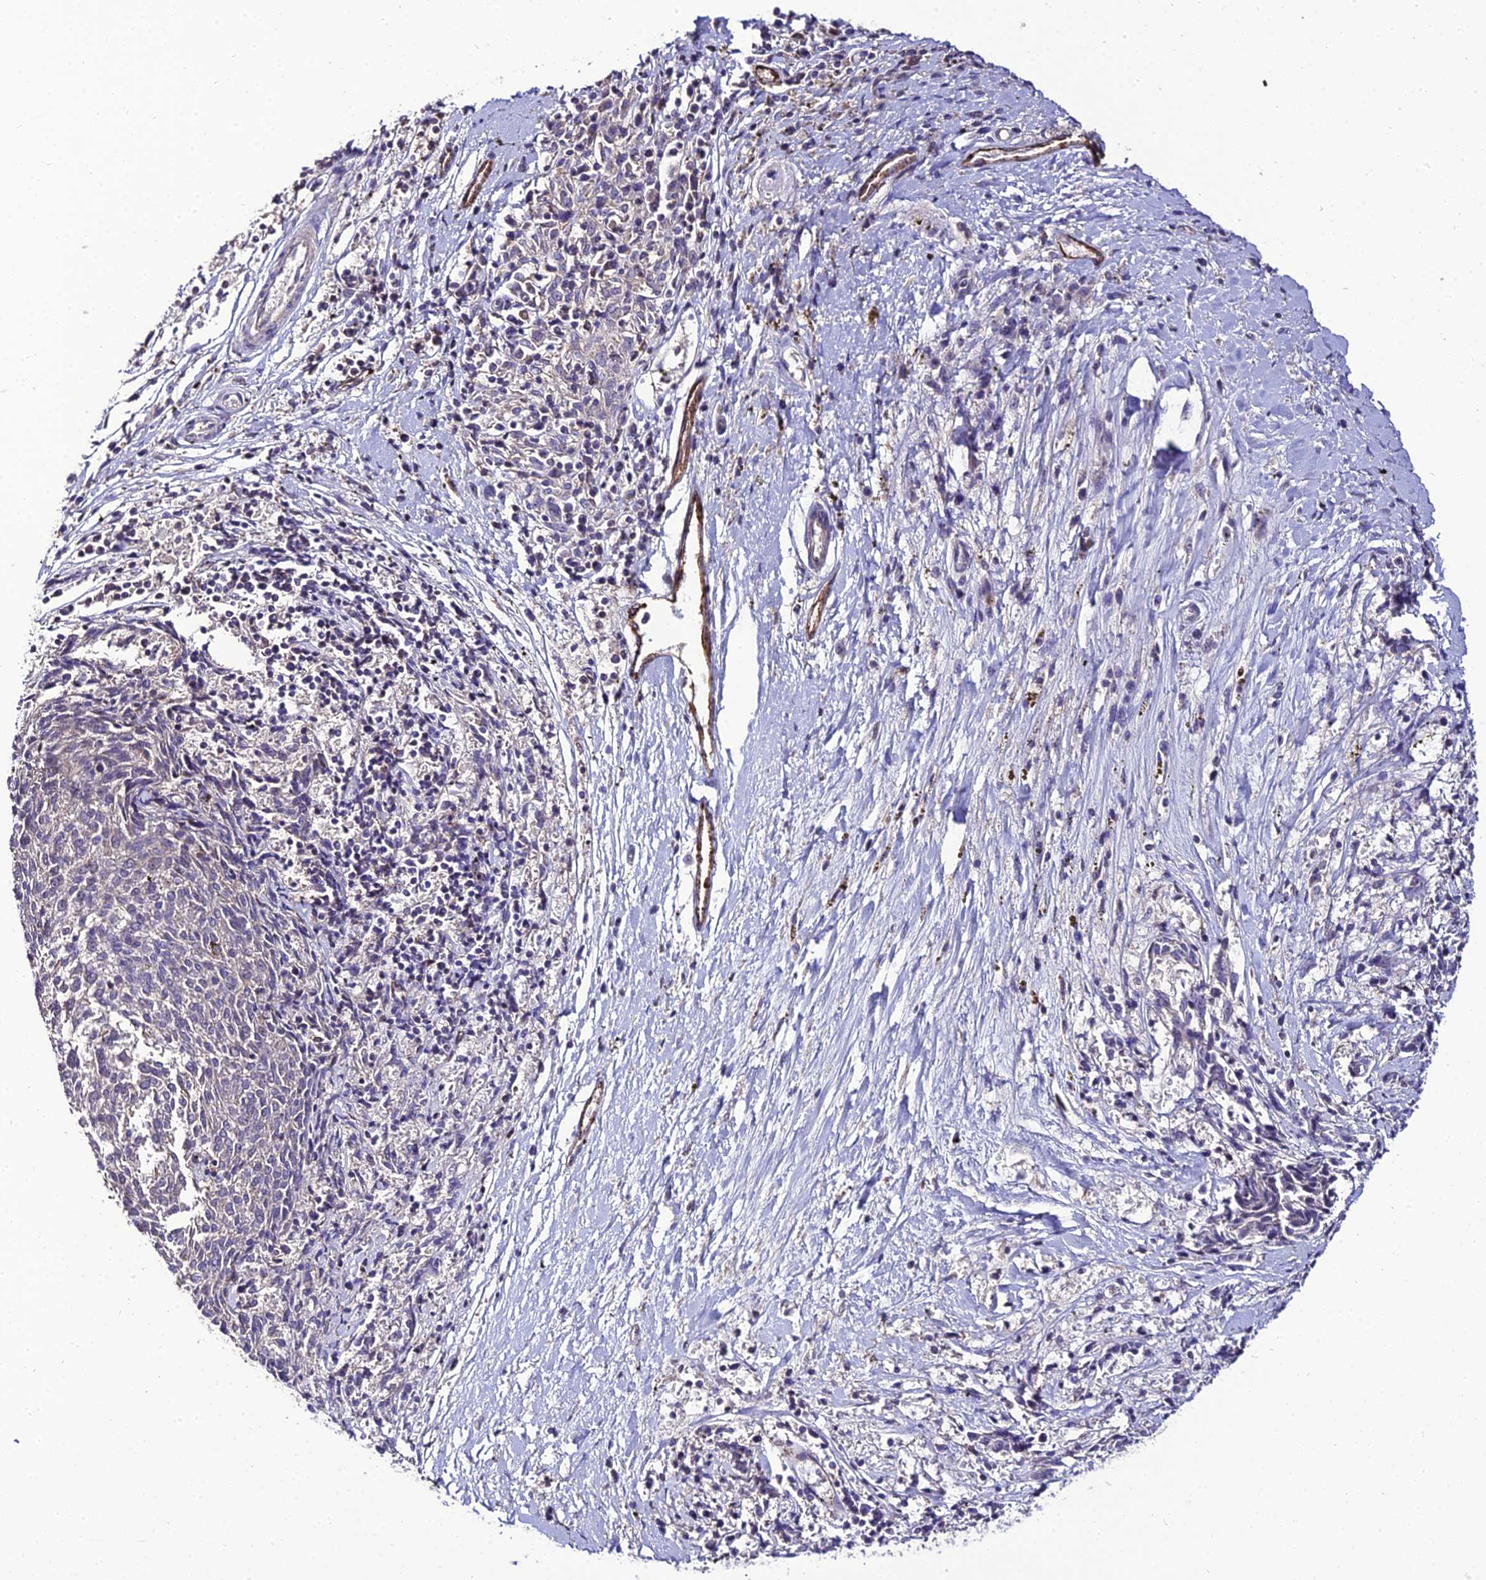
{"staining": {"intensity": "negative", "quantity": "none", "location": "none"}, "tissue": "melanoma", "cell_type": "Tumor cells", "image_type": "cancer", "snomed": [{"axis": "morphology", "description": "Malignant melanoma, NOS"}, {"axis": "topography", "description": "Skin"}], "caption": "Protein analysis of melanoma demonstrates no significant expression in tumor cells.", "gene": "SHQ1", "patient": {"sex": "female", "age": 72}}